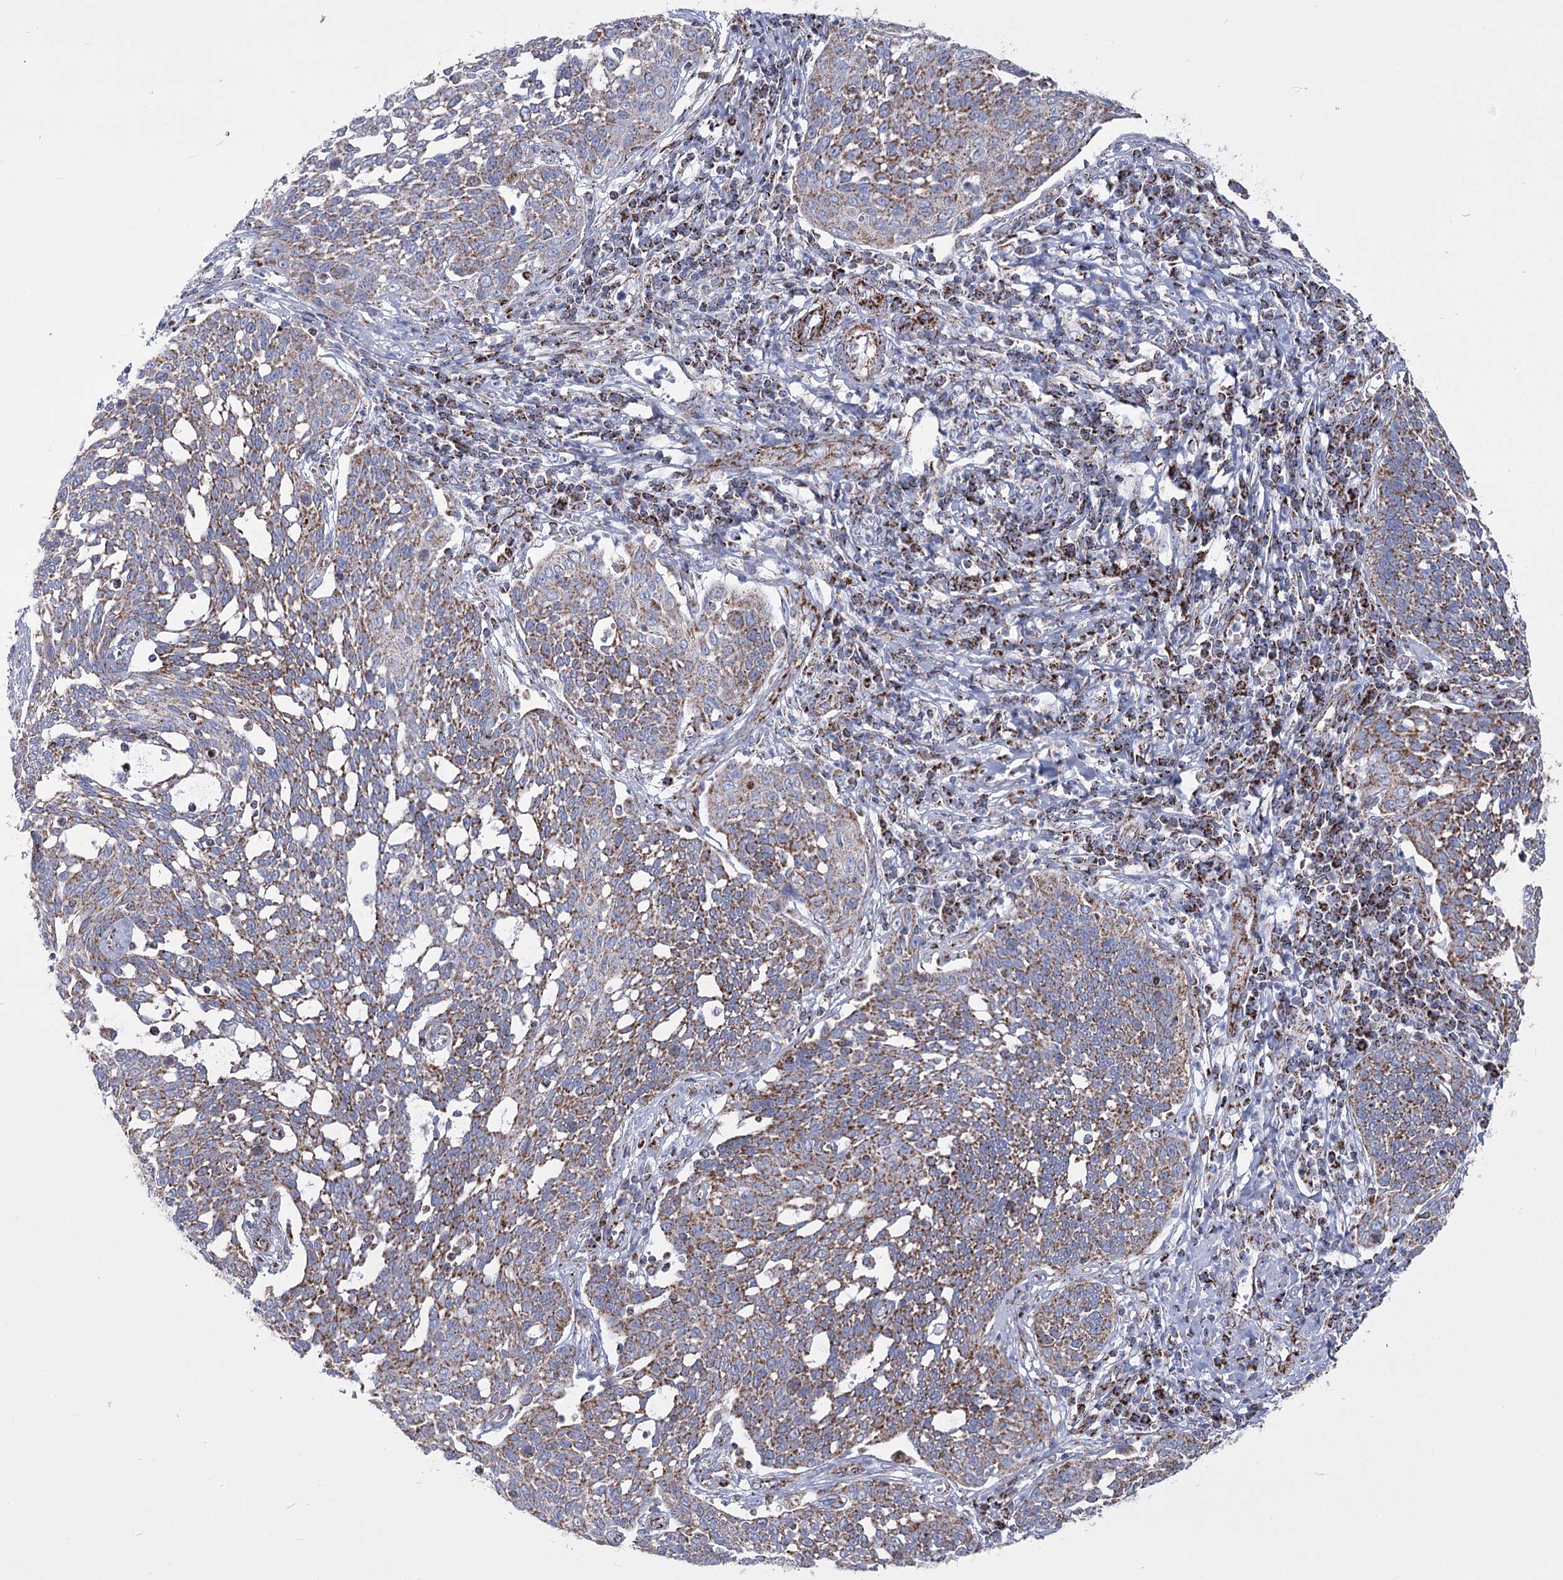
{"staining": {"intensity": "moderate", "quantity": ">75%", "location": "cytoplasmic/membranous"}, "tissue": "cervical cancer", "cell_type": "Tumor cells", "image_type": "cancer", "snomed": [{"axis": "morphology", "description": "Squamous cell carcinoma, NOS"}, {"axis": "topography", "description": "Cervix"}], "caption": "Cervical cancer (squamous cell carcinoma) stained for a protein exhibits moderate cytoplasmic/membranous positivity in tumor cells.", "gene": "PDHB", "patient": {"sex": "female", "age": 34}}